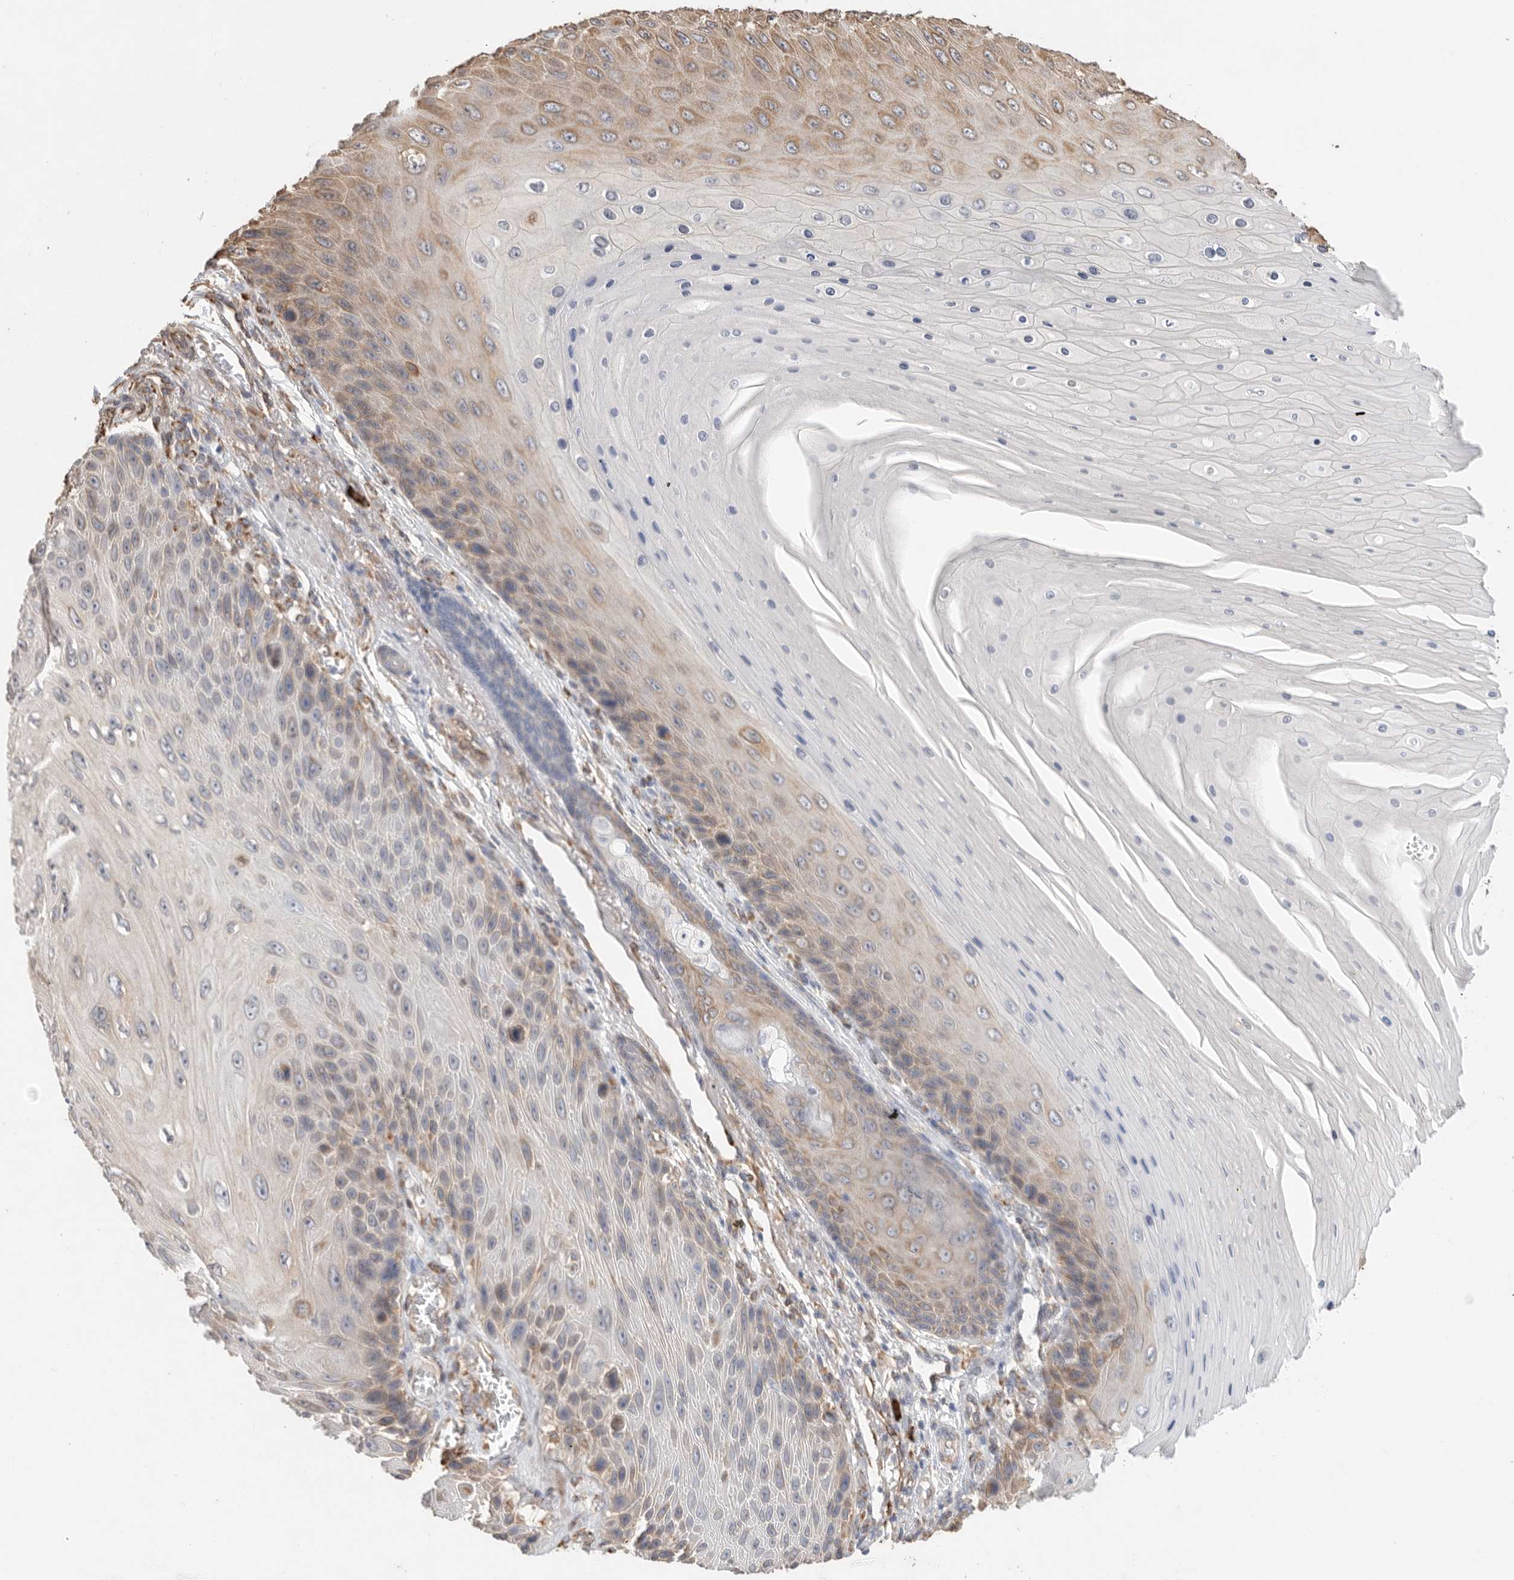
{"staining": {"intensity": "weak", "quantity": "25%-75%", "location": "cytoplasmic/membranous"}, "tissue": "skin cancer", "cell_type": "Tumor cells", "image_type": "cancer", "snomed": [{"axis": "morphology", "description": "Squamous cell carcinoma, NOS"}, {"axis": "topography", "description": "Skin"}], "caption": "Squamous cell carcinoma (skin) tissue demonstrates weak cytoplasmic/membranous positivity in about 25%-75% of tumor cells, visualized by immunohistochemistry.", "gene": "BLOC1S5", "patient": {"sex": "female", "age": 88}}